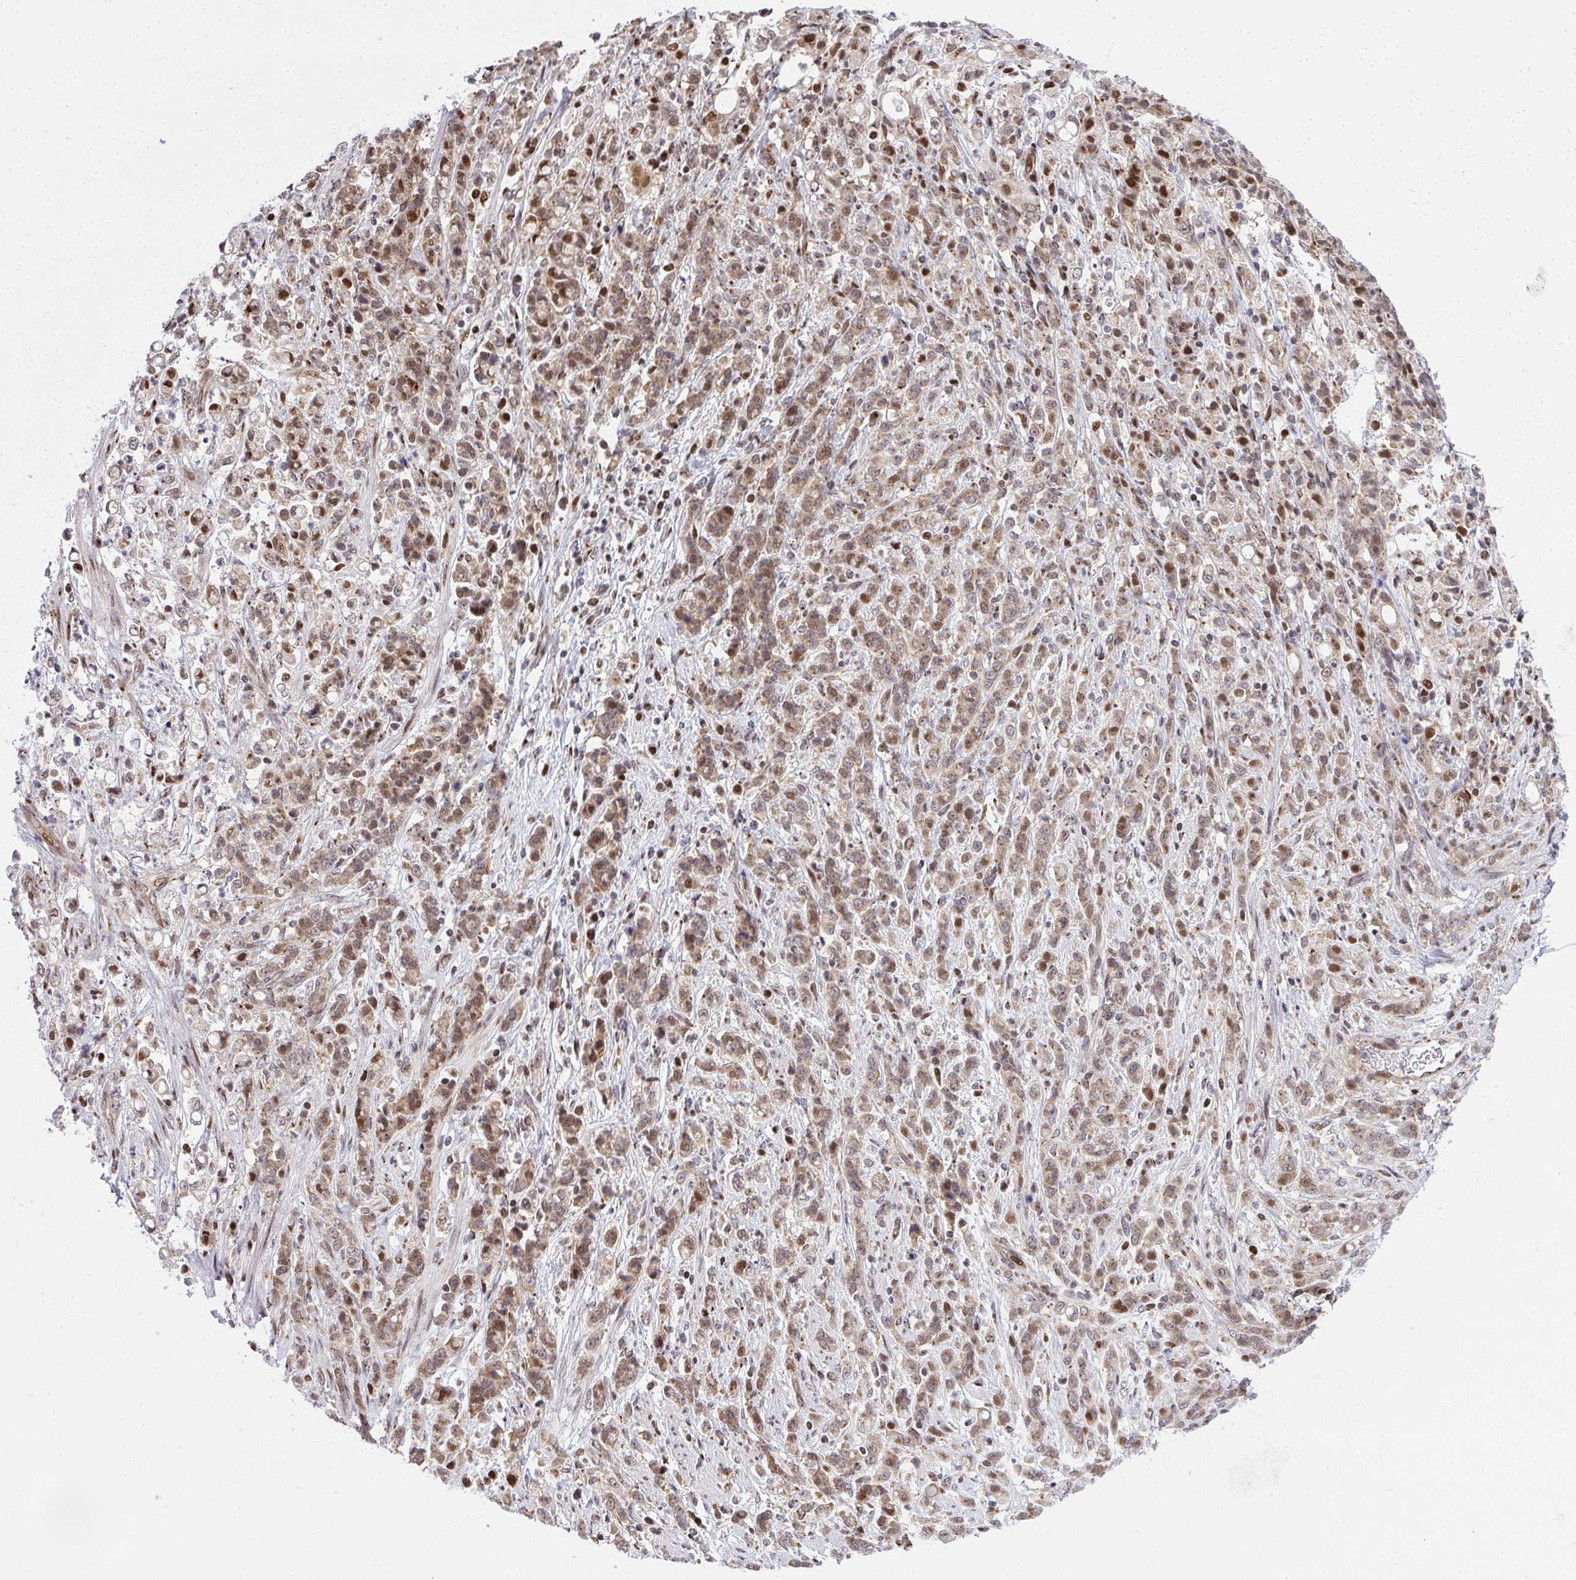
{"staining": {"intensity": "moderate", "quantity": ">75%", "location": "cytoplasmic/membranous,nuclear"}, "tissue": "stomach cancer", "cell_type": "Tumor cells", "image_type": "cancer", "snomed": [{"axis": "morphology", "description": "Adenocarcinoma, NOS"}, {"axis": "topography", "description": "Stomach"}], "caption": "Protein staining of stomach adenocarcinoma tissue exhibits moderate cytoplasmic/membranous and nuclear staining in about >75% of tumor cells.", "gene": "PIGY", "patient": {"sex": "female", "age": 60}}